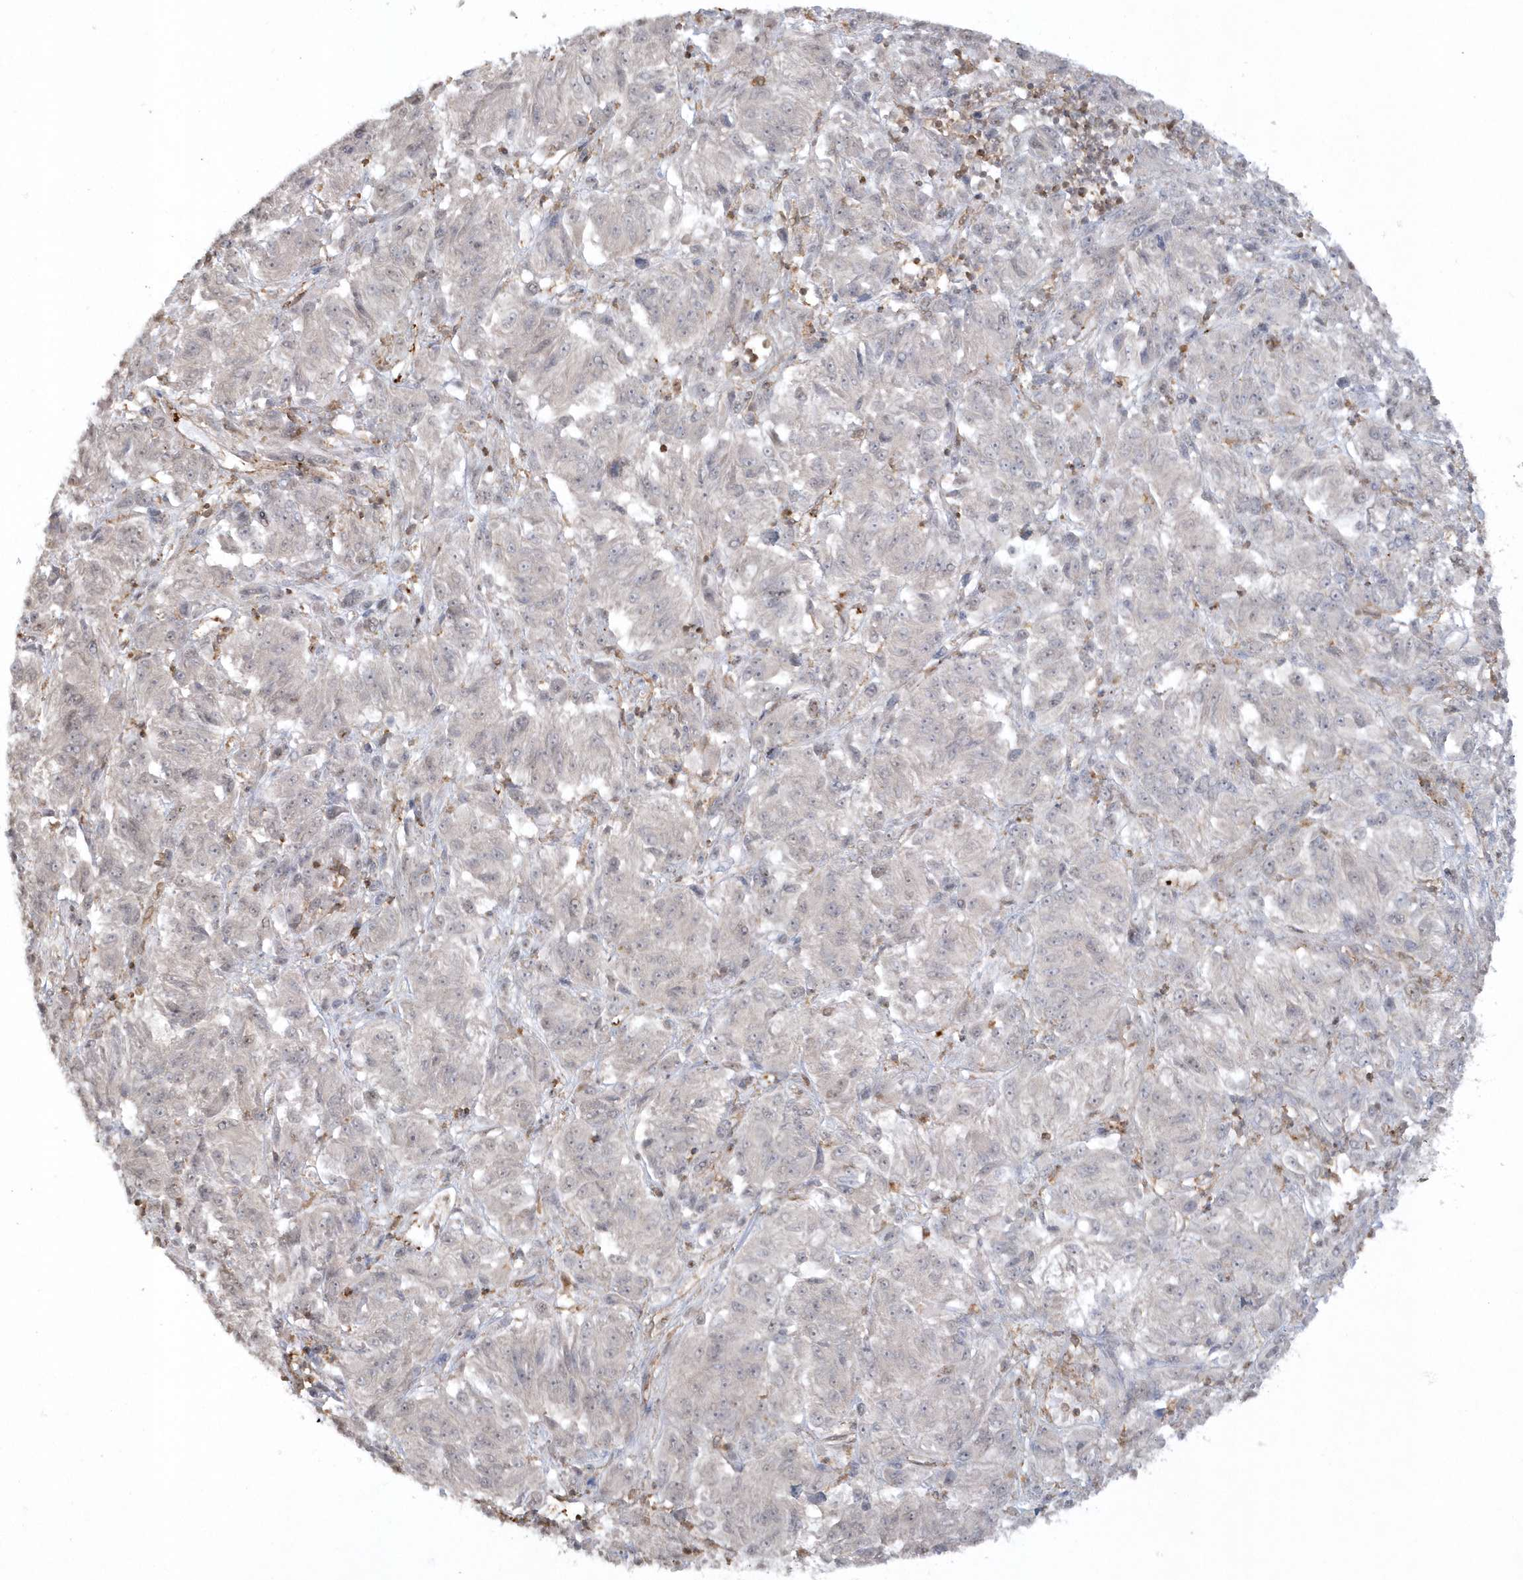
{"staining": {"intensity": "negative", "quantity": "none", "location": "none"}, "tissue": "melanoma", "cell_type": "Tumor cells", "image_type": "cancer", "snomed": [{"axis": "morphology", "description": "Malignant melanoma, Metastatic site"}, {"axis": "topography", "description": "Lung"}], "caption": "Tumor cells are negative for brown protein staining in malignant melanoma (metastatic site). The staining is performed using DAB (3,3'-diaminobenzidine) brown chromogen with nuclei counter-stained in using hematoxylin.", "gene": "BSN", "patient": {"sex": "male", "age": 64}}